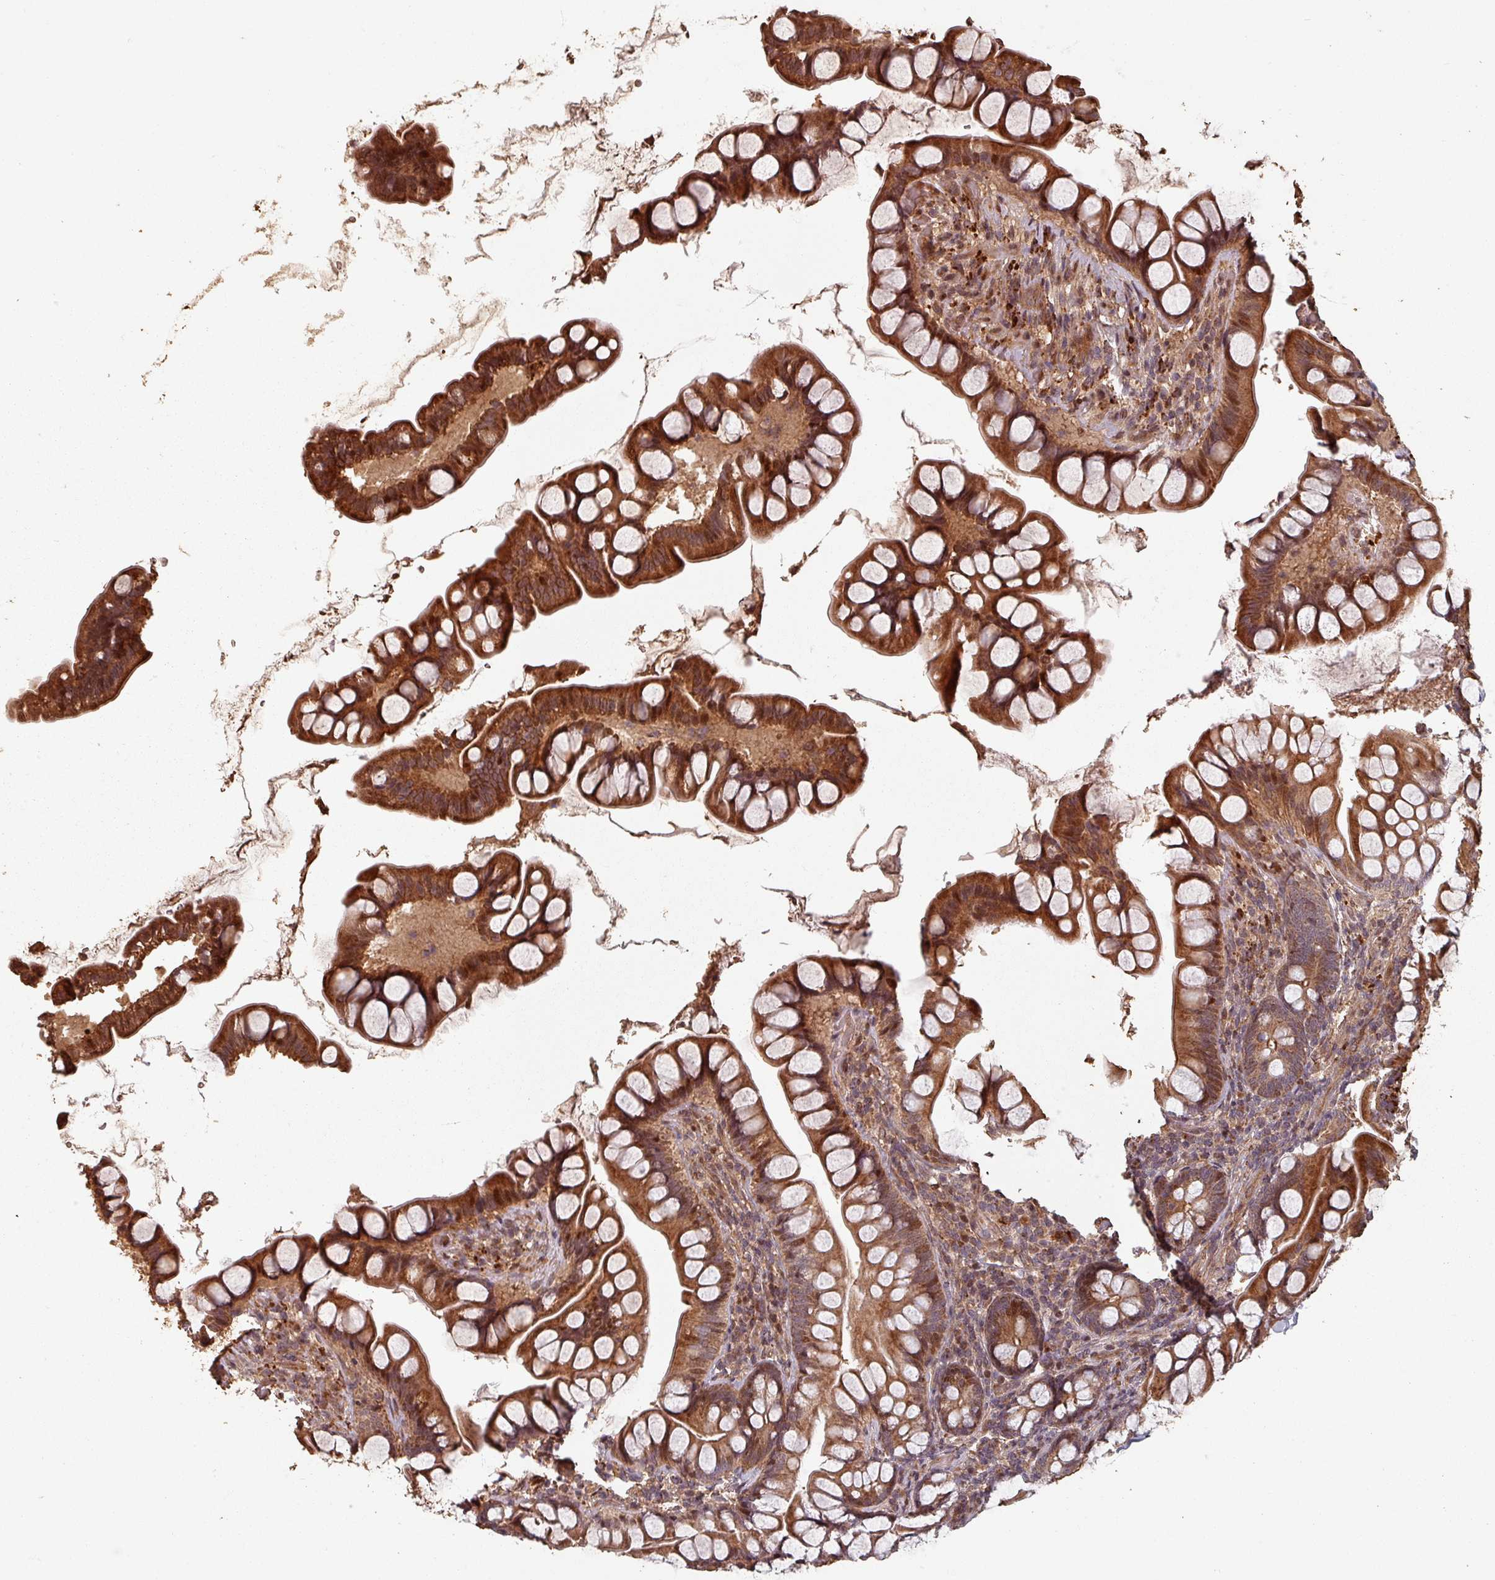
{"staining": {"intensity": "strong", "quantity": ">75%", "location": "cytoplasmic/membranous,nuclear"}, "tissue": "small intestine", "cell_type": "Glandular cells", "image_type": "normal", "snomed": [{"axis": "morphology", "description": "Normal tissue, NOS"}, {"axis": "topography", "description": "Small intestine"}], "caption": "IHC (DAB) staining of benign small intestine reveals strong cytoplasmic/membranous,nuclear protein staining in about >75% of glandular cells.", "gene": "EID1", "patient": {"sex": "male", "age": 70}}